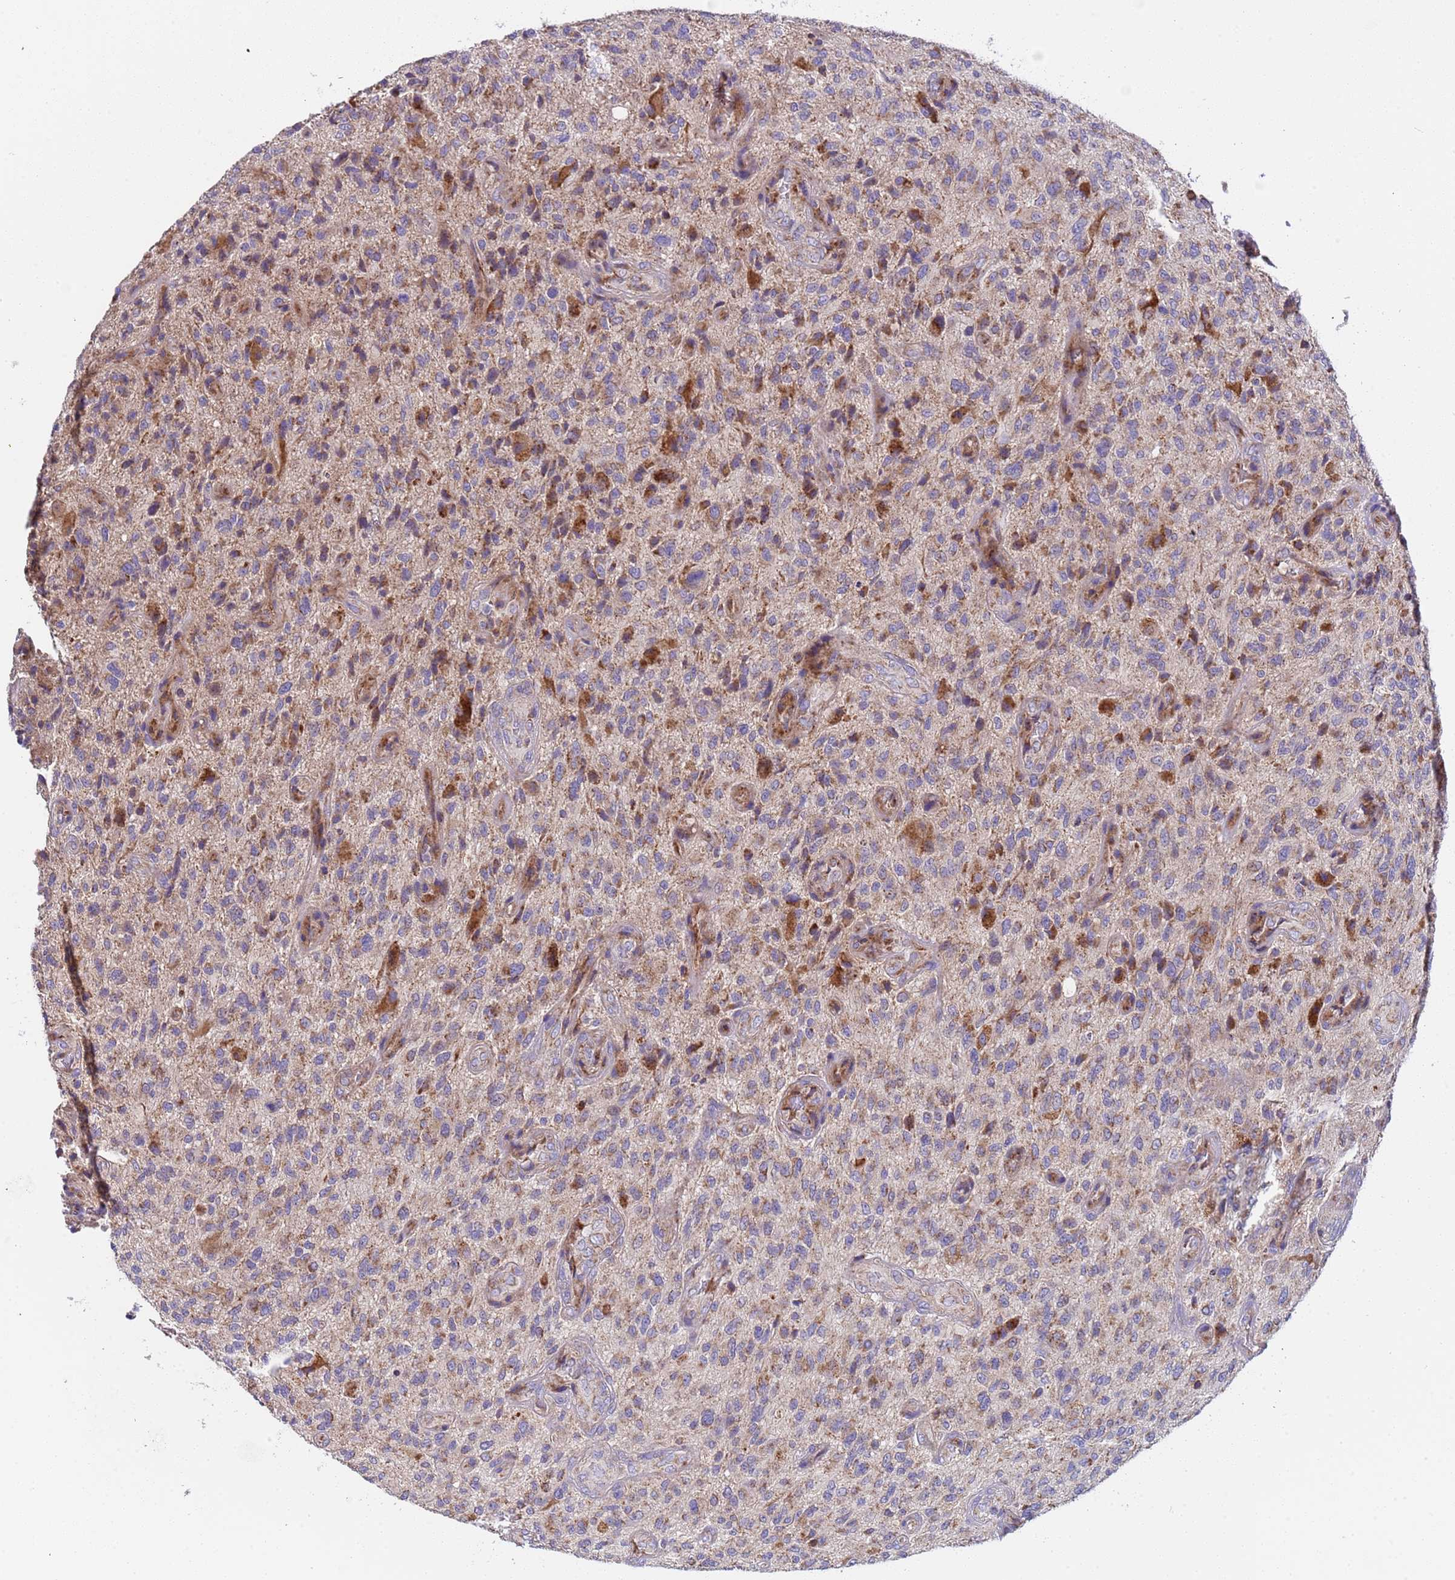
{"staining": {"intensity": "moderate", "quantity": "25%-75%", "location": "cytoplasmic/membranous"}, "tissue": "glioma", "cell_type": "Tumor cells", "image_type": "cancer", "snomed": [{"axis": "morphology", "description": "Glioma, malignant, High grade"}, {"axis": "topography", "description": "Brain"}], "caption": "The micrograph reveals a brown stain indicating the presence of a protein in the cytoplasmic/membranous of tumor cells in glioma.", "gene": "TMEM126A", "patient": {"sex": "male", "age": 47}}